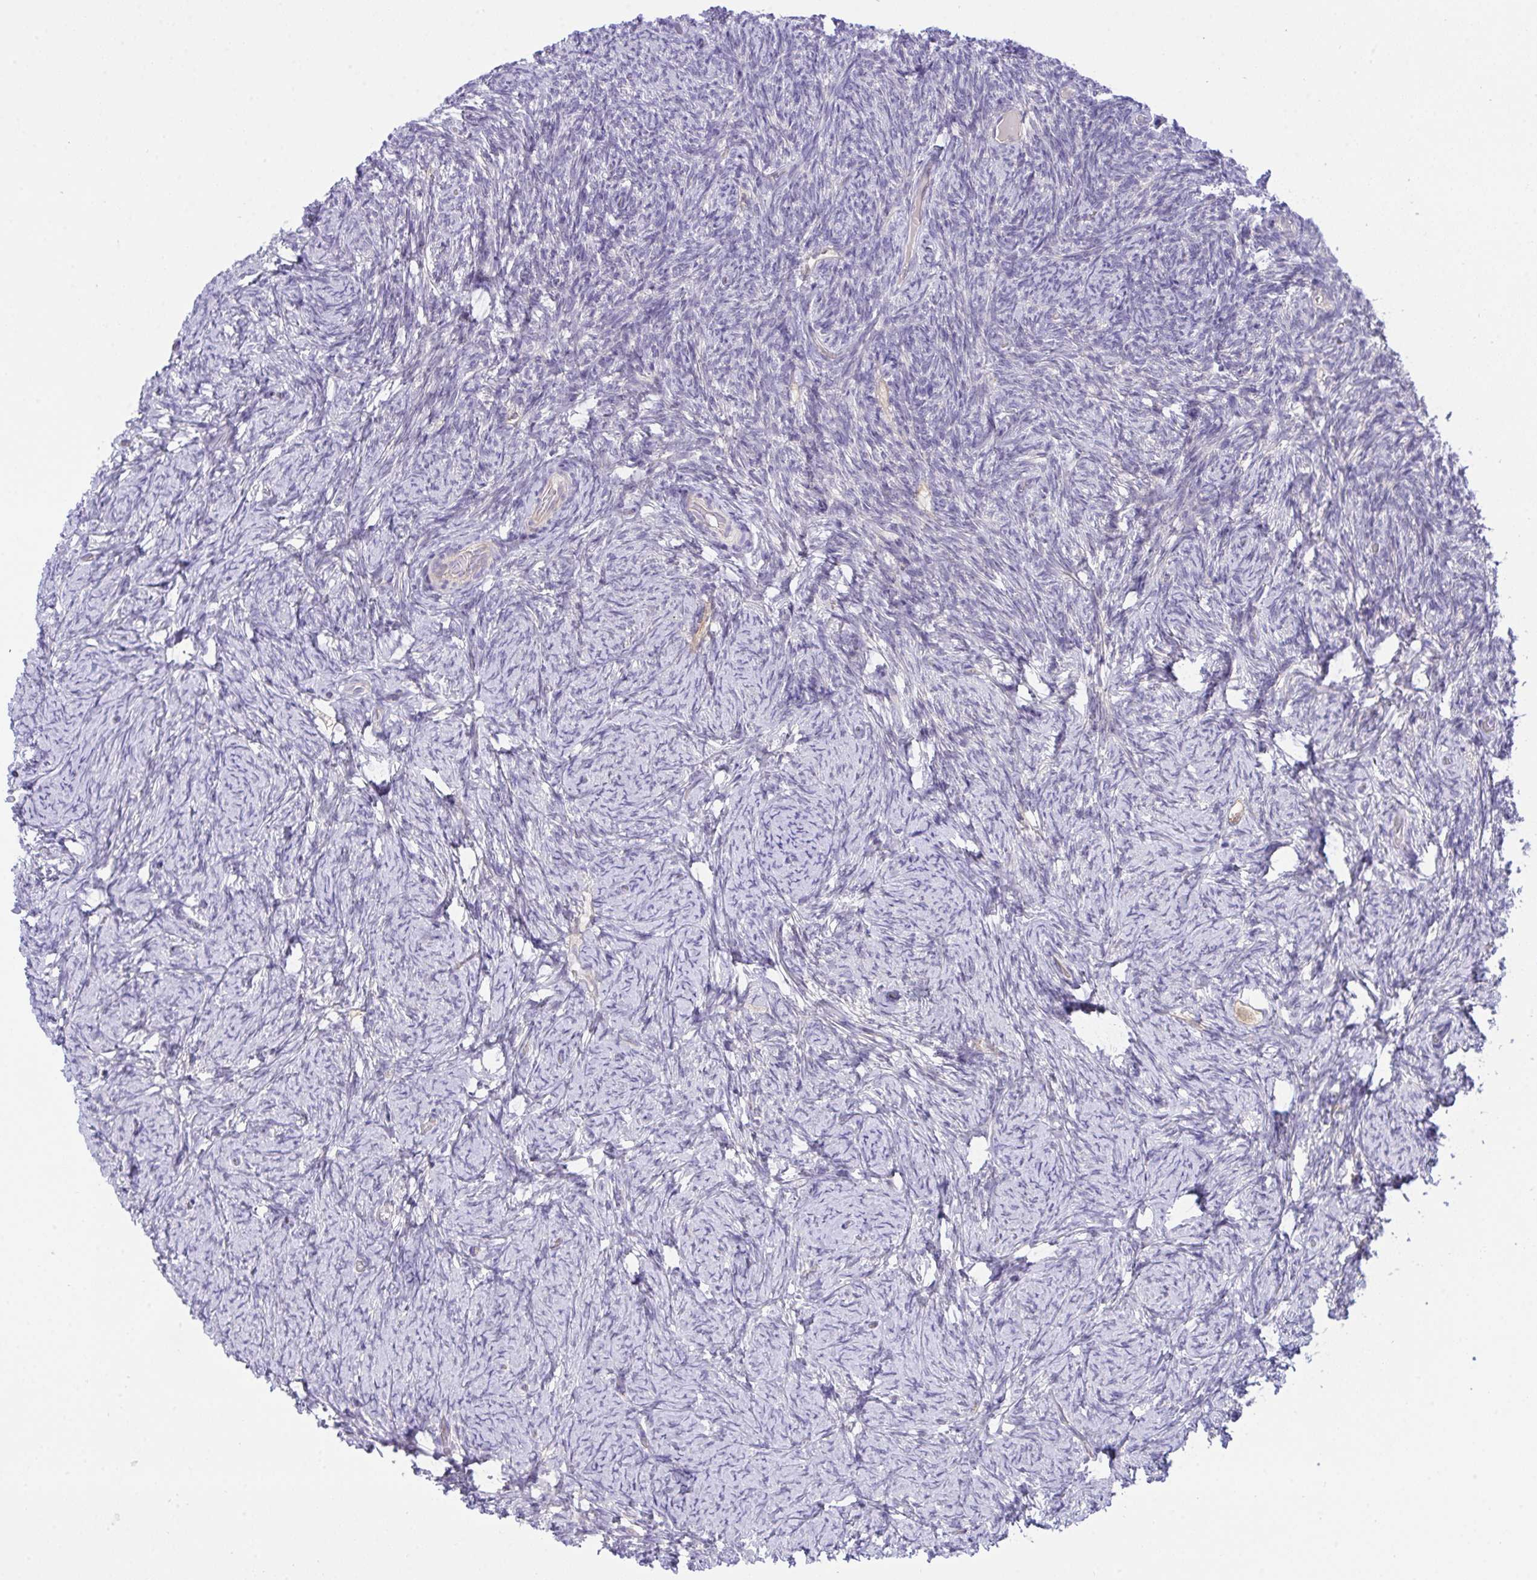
{"staining": {"intensity": "weak", "quantity": ">75%", "location": "nuclear"}, "tissue": "ovary", "cell_type": "Follicle cells", "image_type": "normal", "snomed": [{"axis": "morphology", "description": "Normal tissue, NOS"}, {"axis": "topography", "description": "Ovary"}], "caption": "Brown immunohistochemical staining in unremarkable human ovary reveals weak nuclear staining in approximately >75% of follicle cells. Nuclei are stained in blue.", "gene": "HOXD12", "patient": {"sex": "female", "age": 34}}